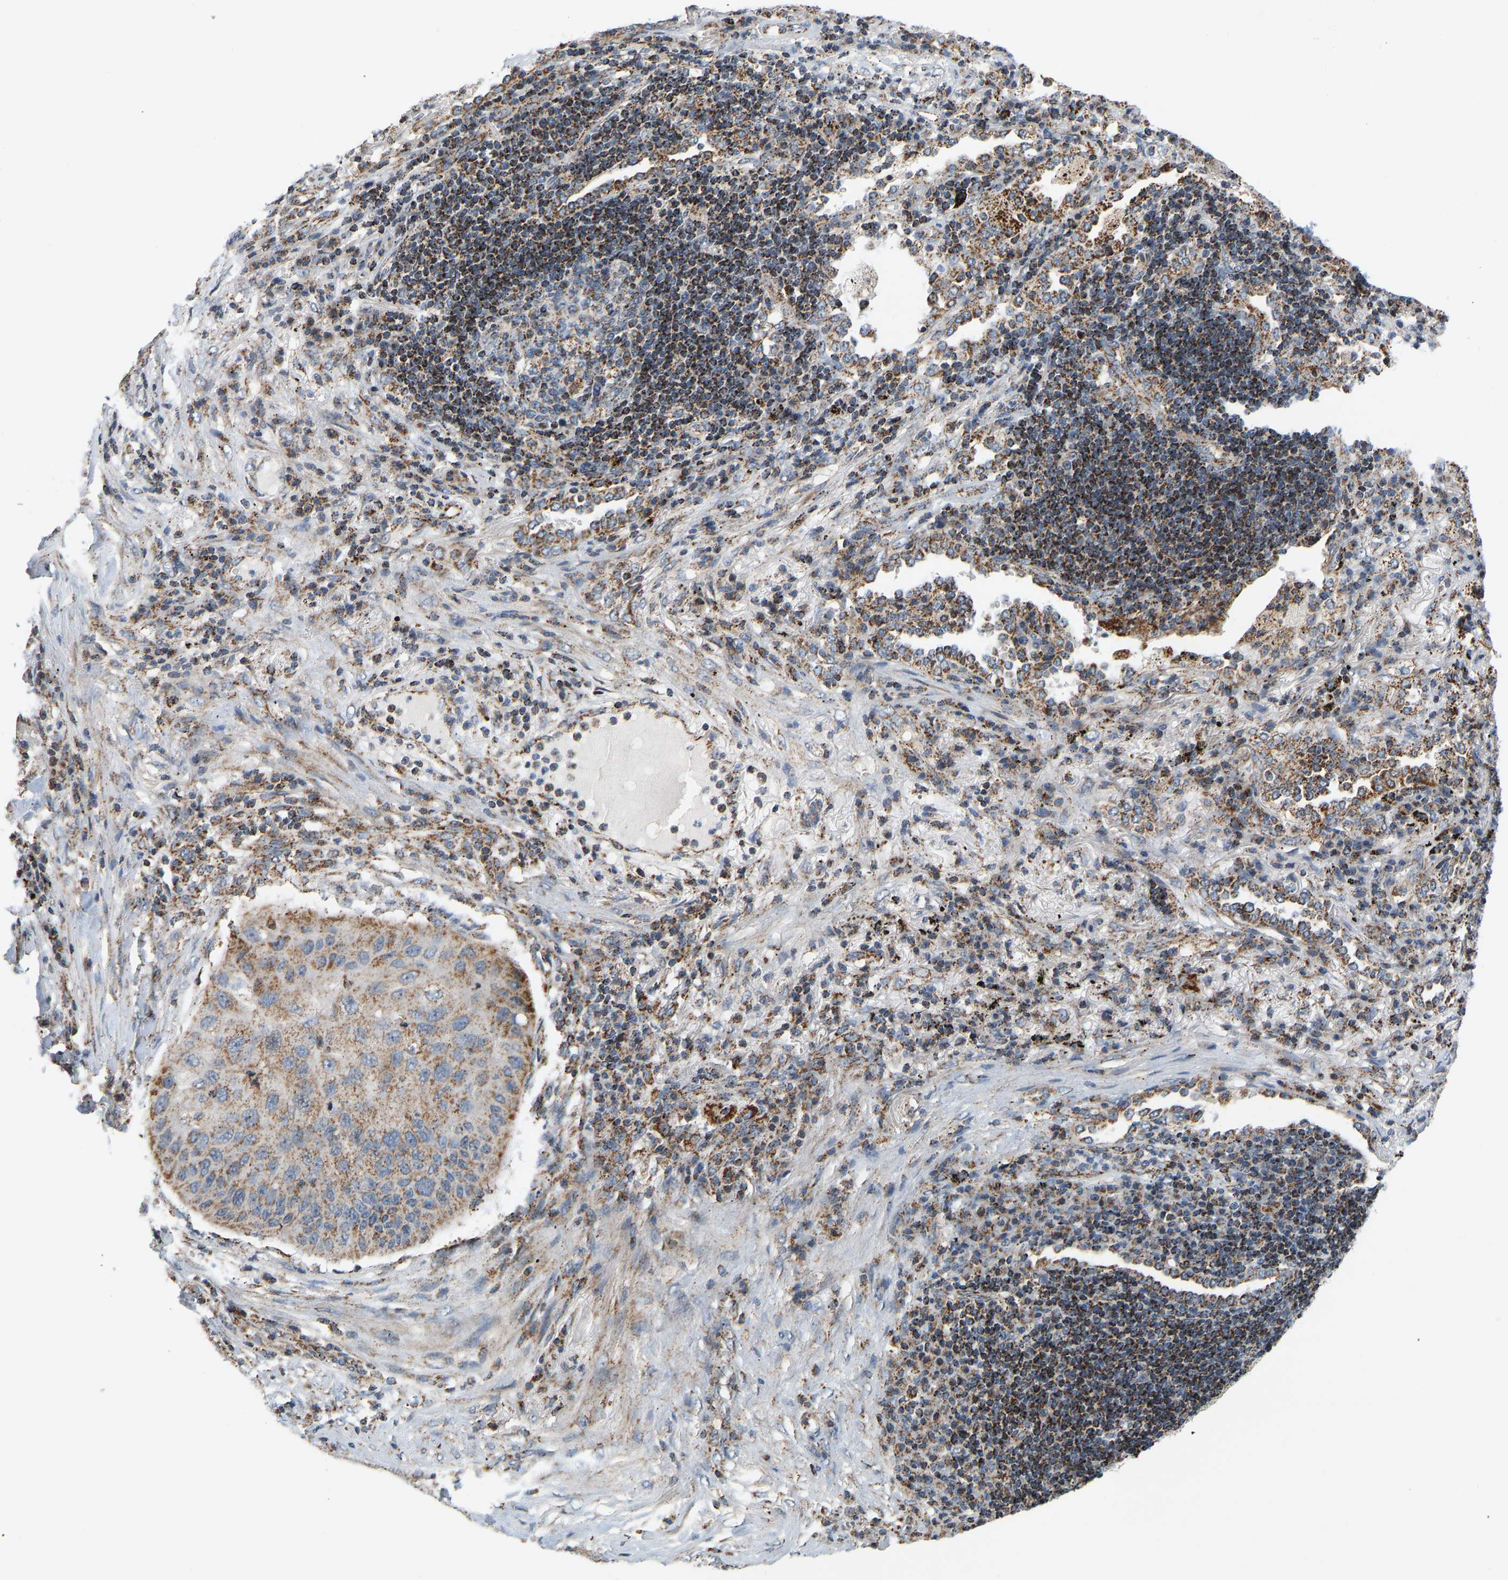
{"staining": {"intensity": "moderate", "quantity": "25%-75%", "location": "cytoplasmic/membranous"}, "tissue": "lung cancer", "cell_type": "Tumor cells", "image_type": "cancer", "snomed": [{"axis": "morphology", "description": "Squamous cell carcinoma, NOS"}, {"axis": "topography", "description": "Lung"}], "caption": "Moderate cytoplasmic/membranous protein staining is present in about 25%-75% of tumor cells in lung cancer (squamous cell carcinoma).", "gene": "GPSM2", "patient": {"sex": "female", "age": 63}}